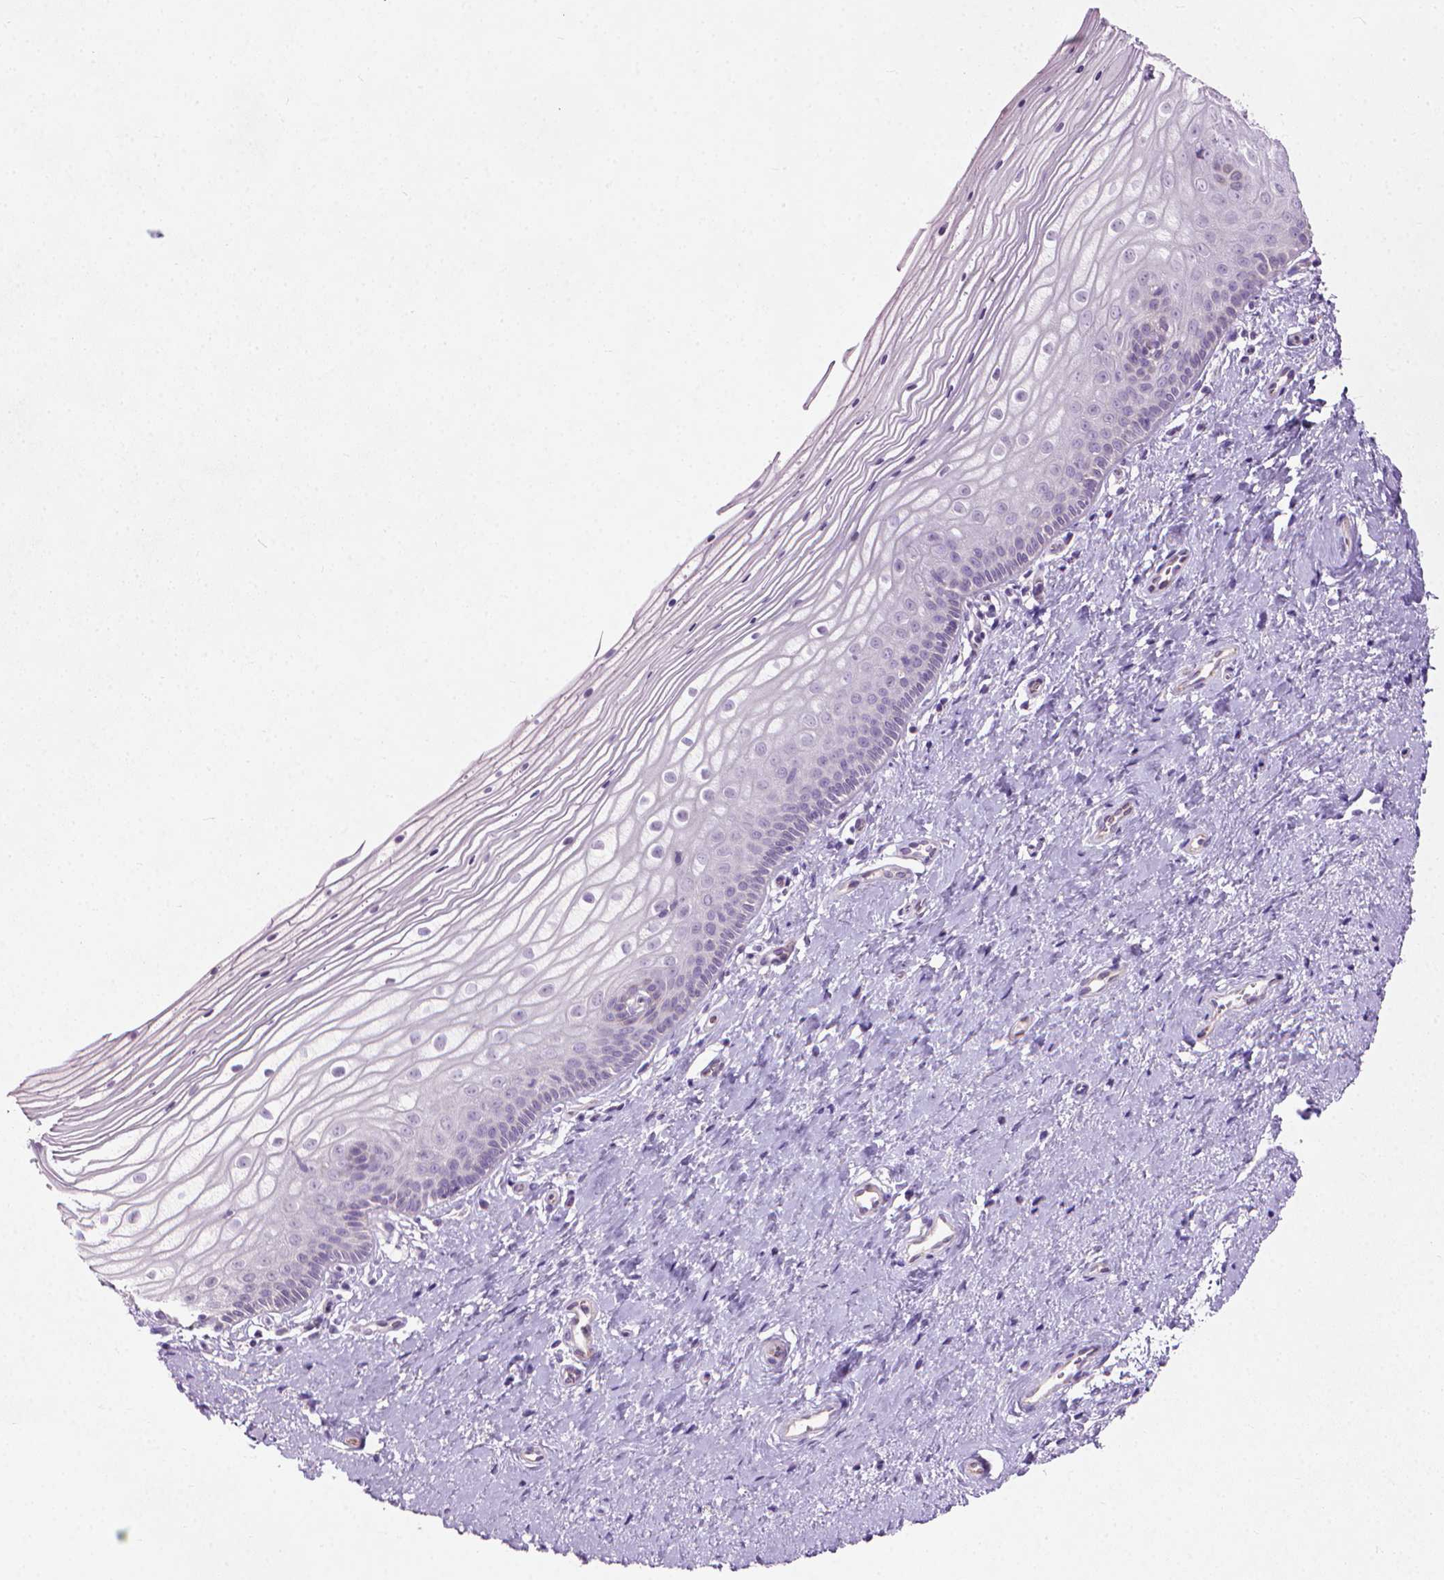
{"staining": {"intensity": "negative", "quantity": "none", "location": "none"}, "tissue": "vagina", "cell_type": "Squamous epithelial cells", "image_type": "normal", "snomed": [{"axis": "morphology", "description": "Normal tissue, NOS"}, {"axis": "topography", "description": "Vagina"}], "caption": "Immunohistochemistry (IHC) micrograph of normal vagina: human vagina stained with DAB exhibits no significant protein positivity in squamous epithelial cells. (DAB (3,3'-diaminobenzidine) IHC visualized using brightfield microscopy, high magnification).", "gene": "KRT73", "patient": {"sex": "female", "age": 39}}